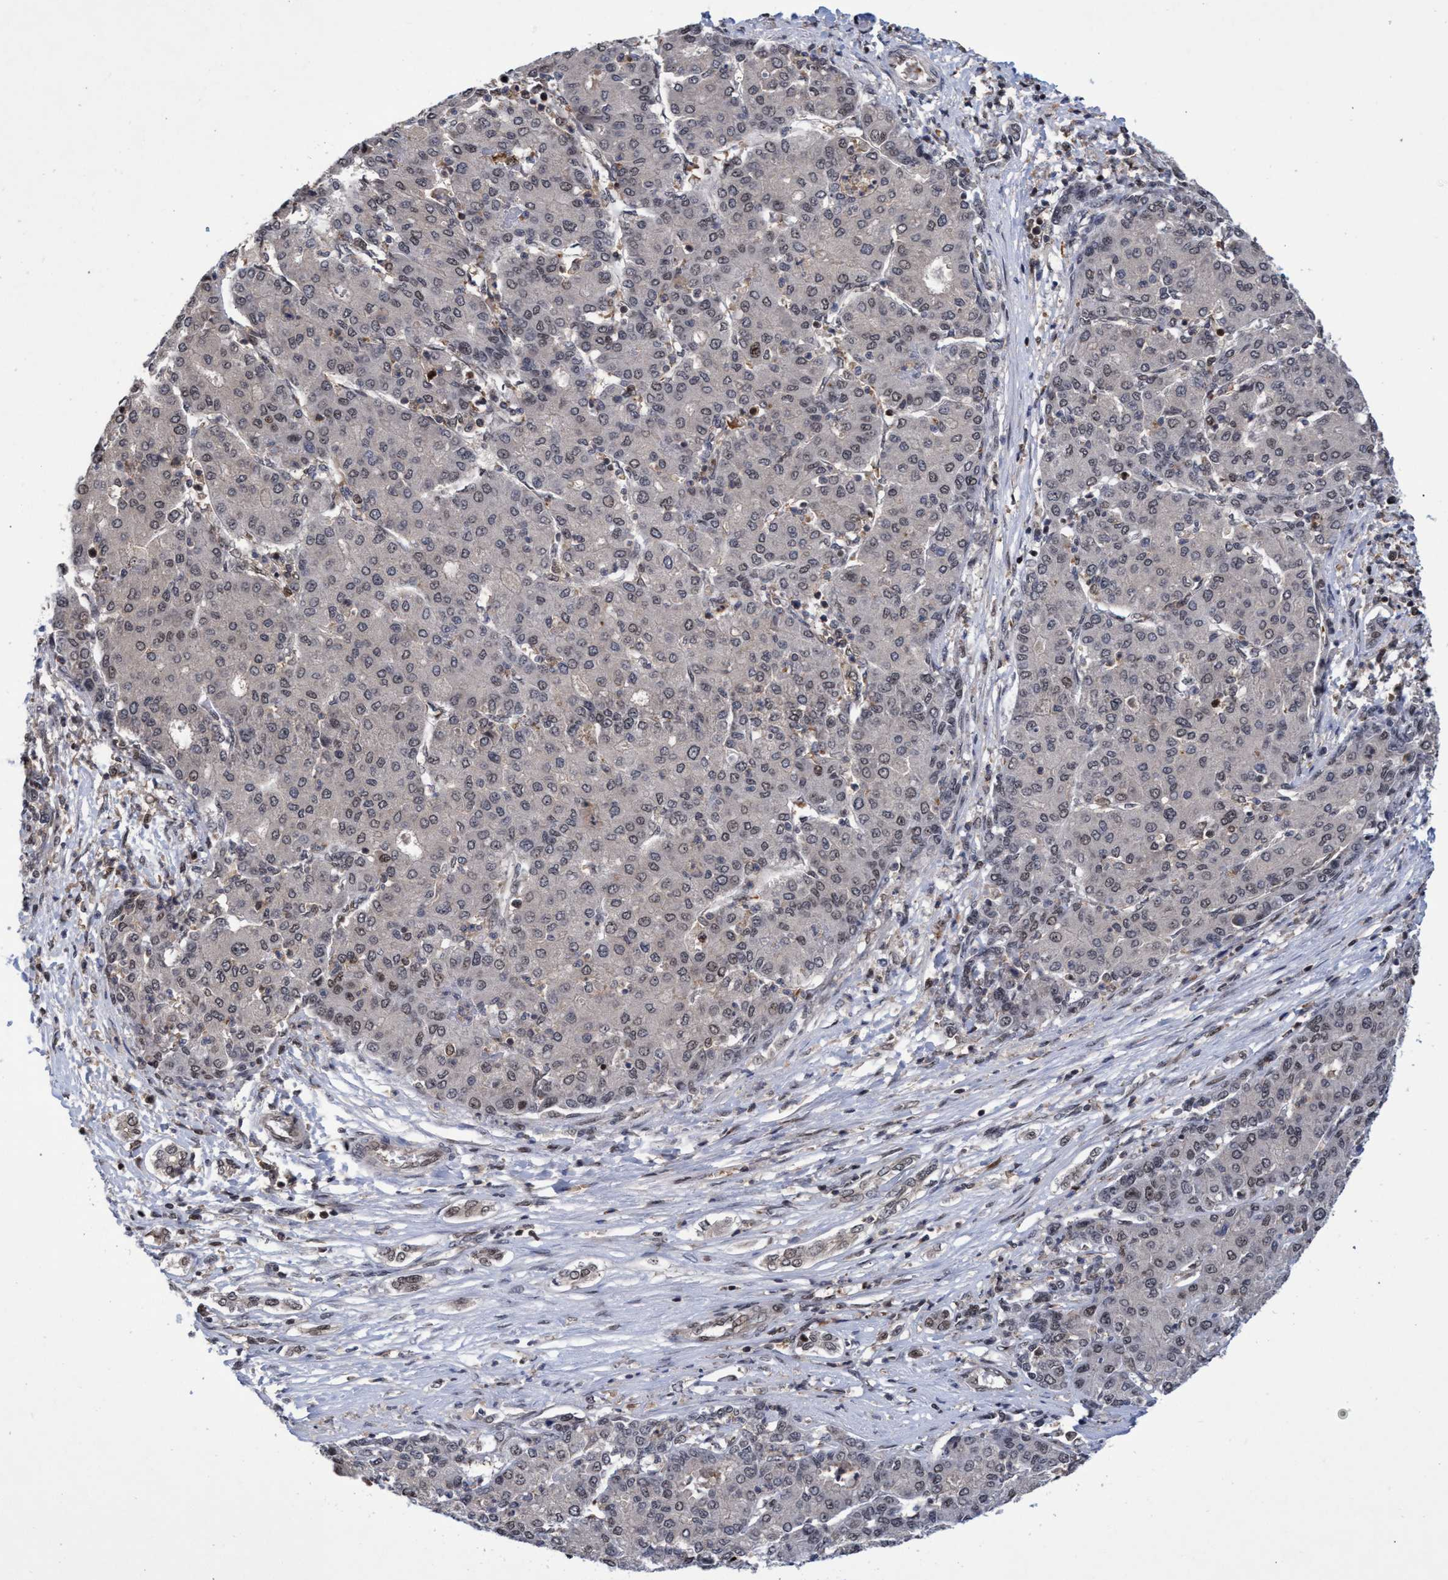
{"staining": {"intensity": "weak", "quantity": "<25%", "location": "nuclear"}, "tissue": "liver cancer", "cell_type": "Tumor cells", "image_type": "cancer", "snomed": [{"axis": "morphology", "description": "Carcinoma, Hepatocellular, NOS"}, {"axis": "topography", "description": "Liver"}], "caption": "An image of human liver cancer (hepatocellular carcinoma) is negative for staining in tumor cells. (DAB (3,3'-diaminobenzidine) immunohistochemistry with hematoxylin counter stain).", "gene": "GTF2F1", "patient": {"sex": "male", "age": 65}}